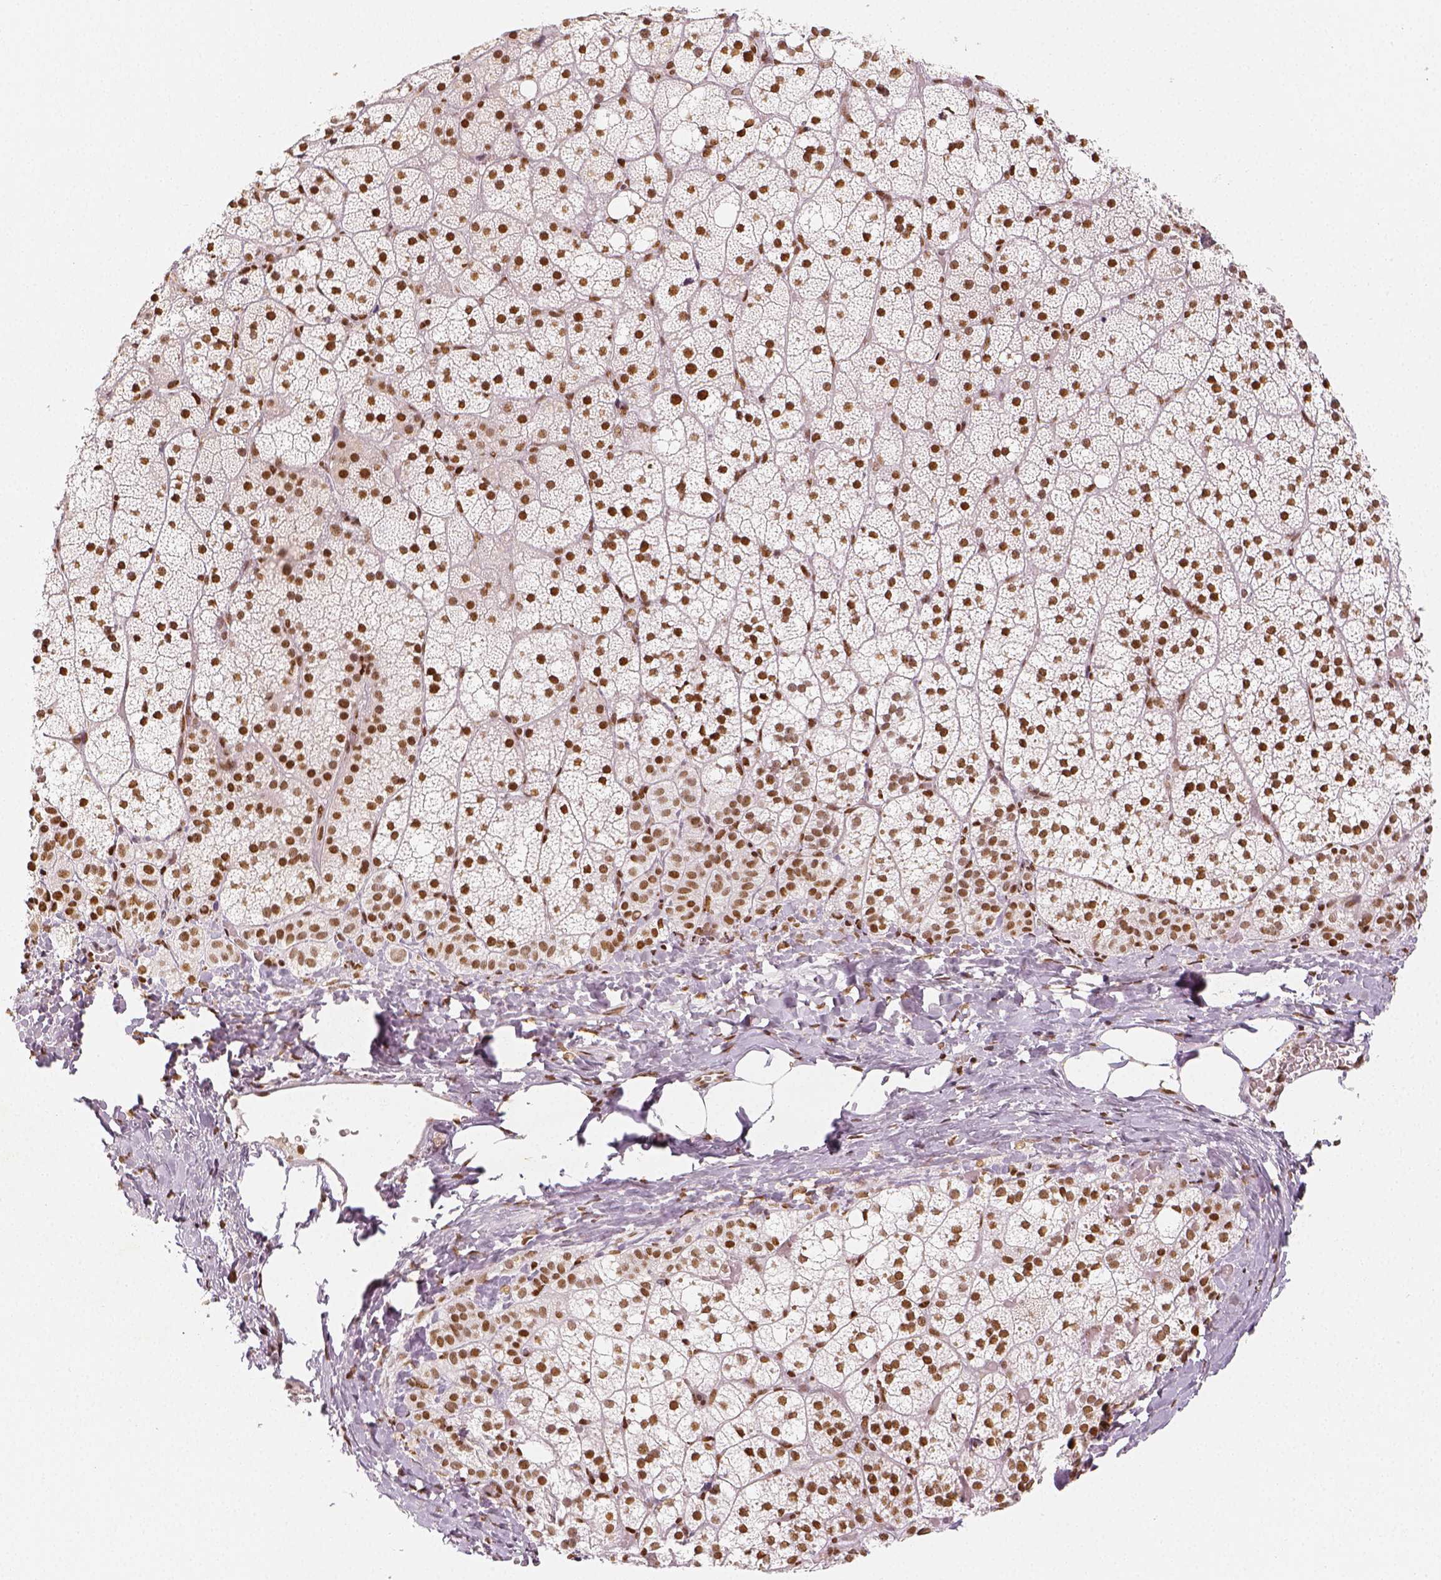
{"staining": {"intensity": "moderate", "quantity": ">75%", "location": "nuclear"}, "tissue": "adrenal gland", "cell_type": "Glandular cells", "image_type": "normal", "snomed": [{"axis": "morphology", "description": "Normal tissue, NOS"}, {"axis": "topography", "description": "Adrenal gland"}], "caption": "Moderate nuclear positivity for a protein is present in about >75% of glandular cells of normal adrenal gland using immunohistochemistry (IHC).", "gene": "KDM5B", "patient": {"sex": "male", "age": 53}}